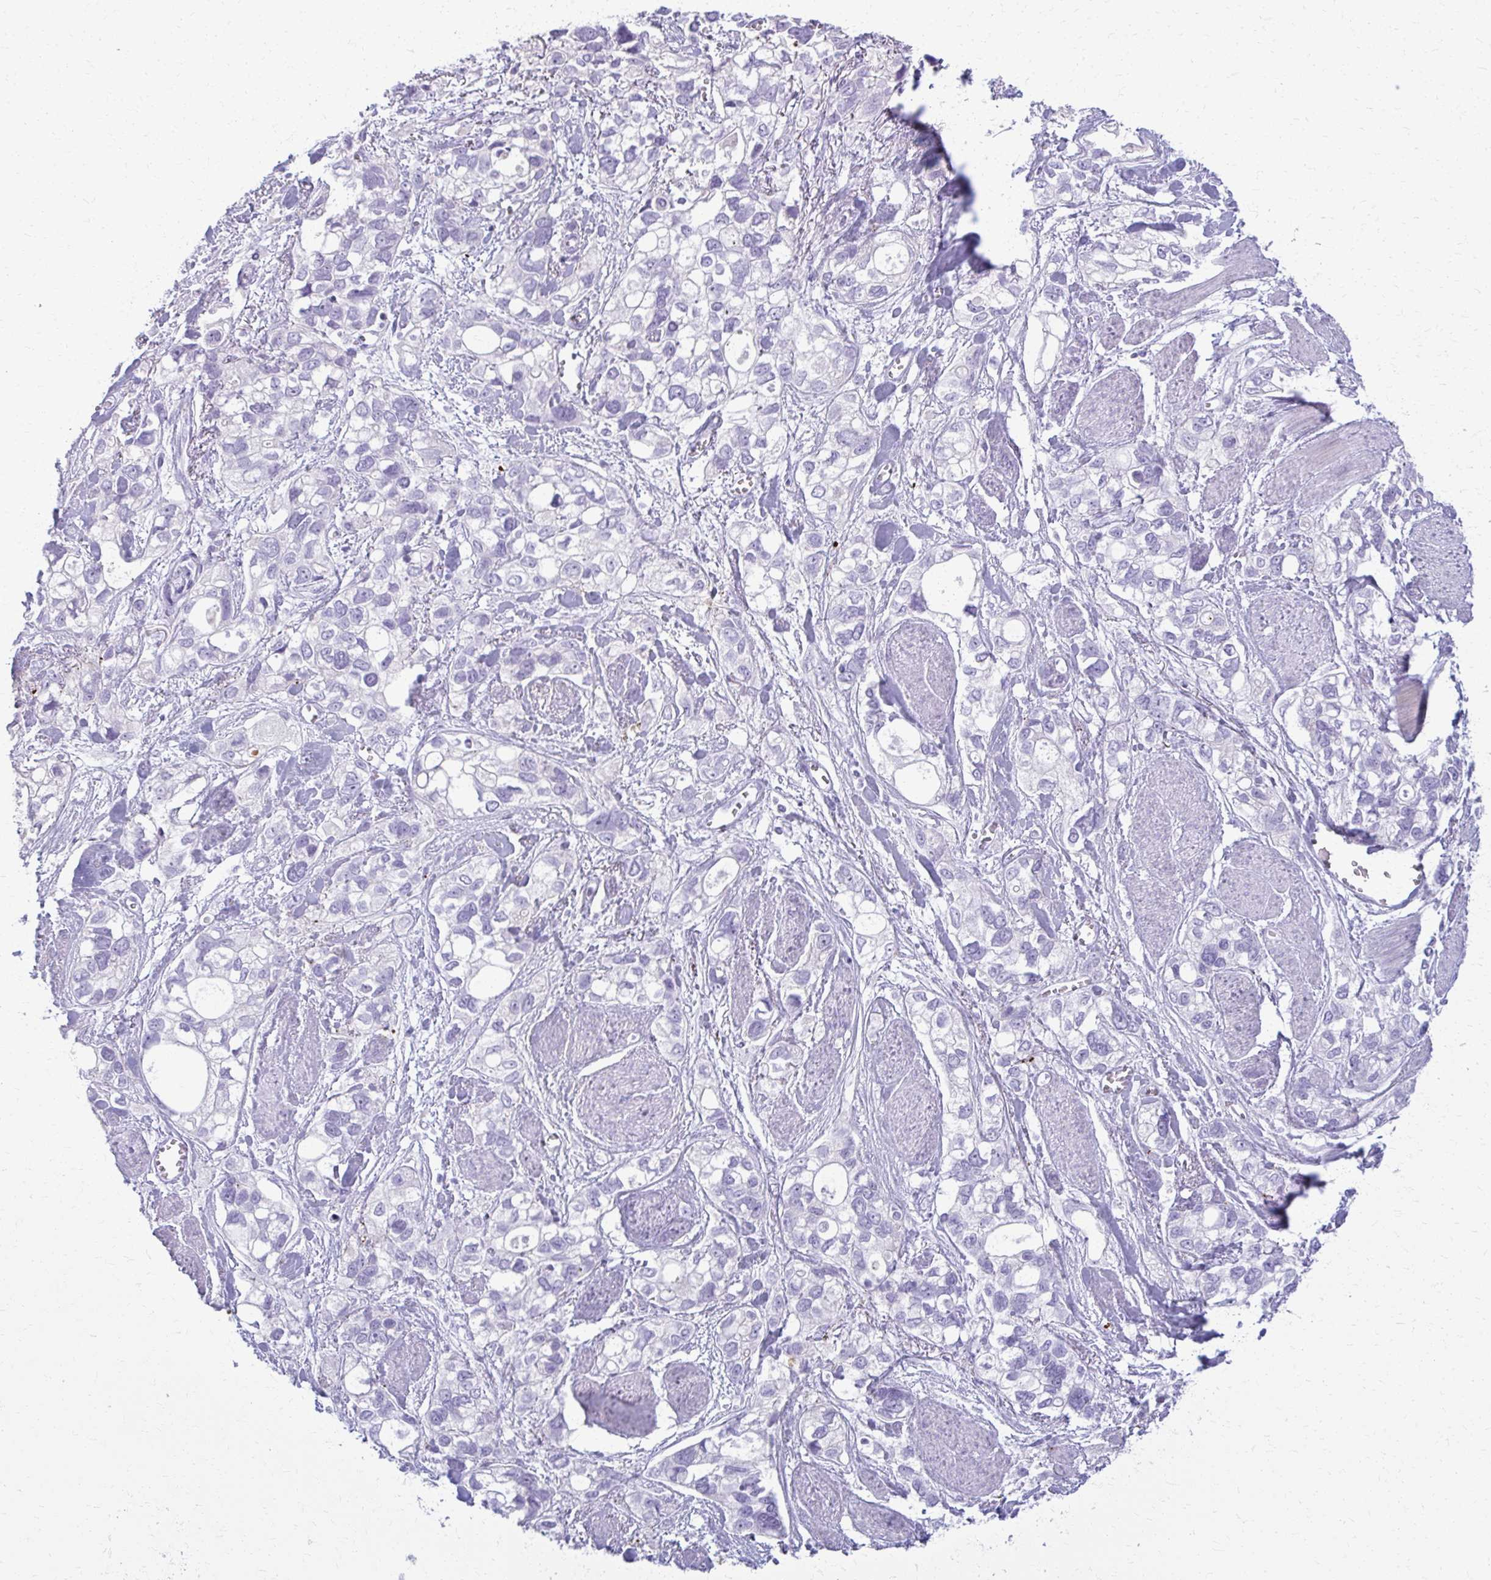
{"staining": {"intensity": "negative", "quantity": "none", "location": "none"}, "tissue": "stomach cancer", "cell_type": "Tumor cells", "image_type": "cancer", "snomed": [{"axis": "morphology", "description": "Adenocarcinoma, NOS"}, {"axis": "topography", "description": "Stomach, upper"}], "caption": "The immunohistochemistry (IHC) image has no significant positivity in tumor cells of adenocarcinoma (stomach) tissue.", "gene": "OR4M1", "patient": {"sex": "female", "age": 81}}